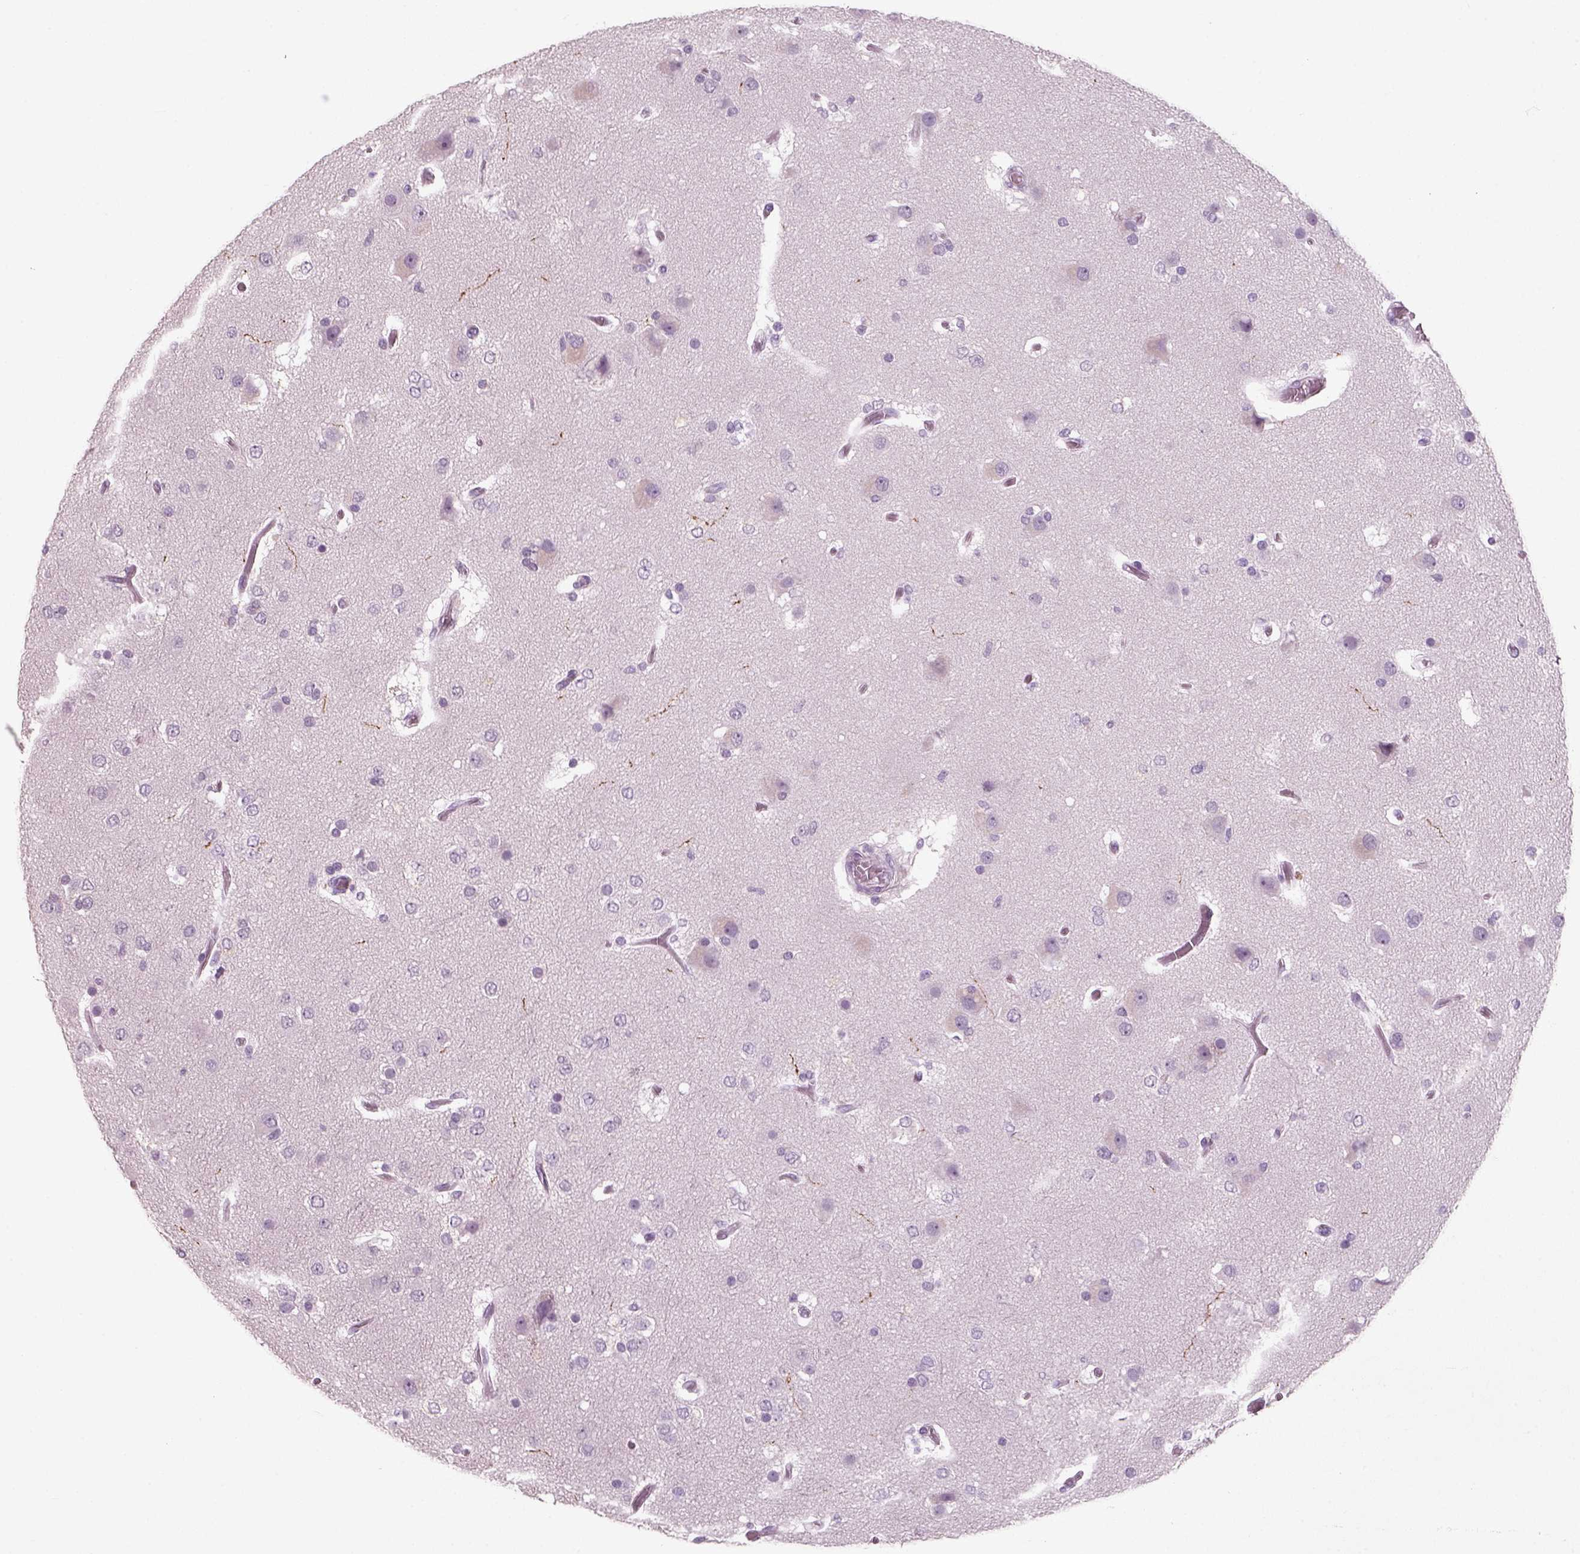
{"staining": {"intensity": "negative", "quantity": "none", "location": "none"}, "tissue": "glioma", "cell_type": "Tumor cells", "image_type": "cancer", "snomed": [{"axis": "morphology", "description": "Glioma, malignant, High grade"}, {"axis": "topography", "description": "Brain"}], "caption": "This is an immunohistochemistry (IHC) histopathology image of glioma. There is no positivity in tumor cells.", "gene": "SLC6A2", "patient": {"sex": "female", "age": 63}}